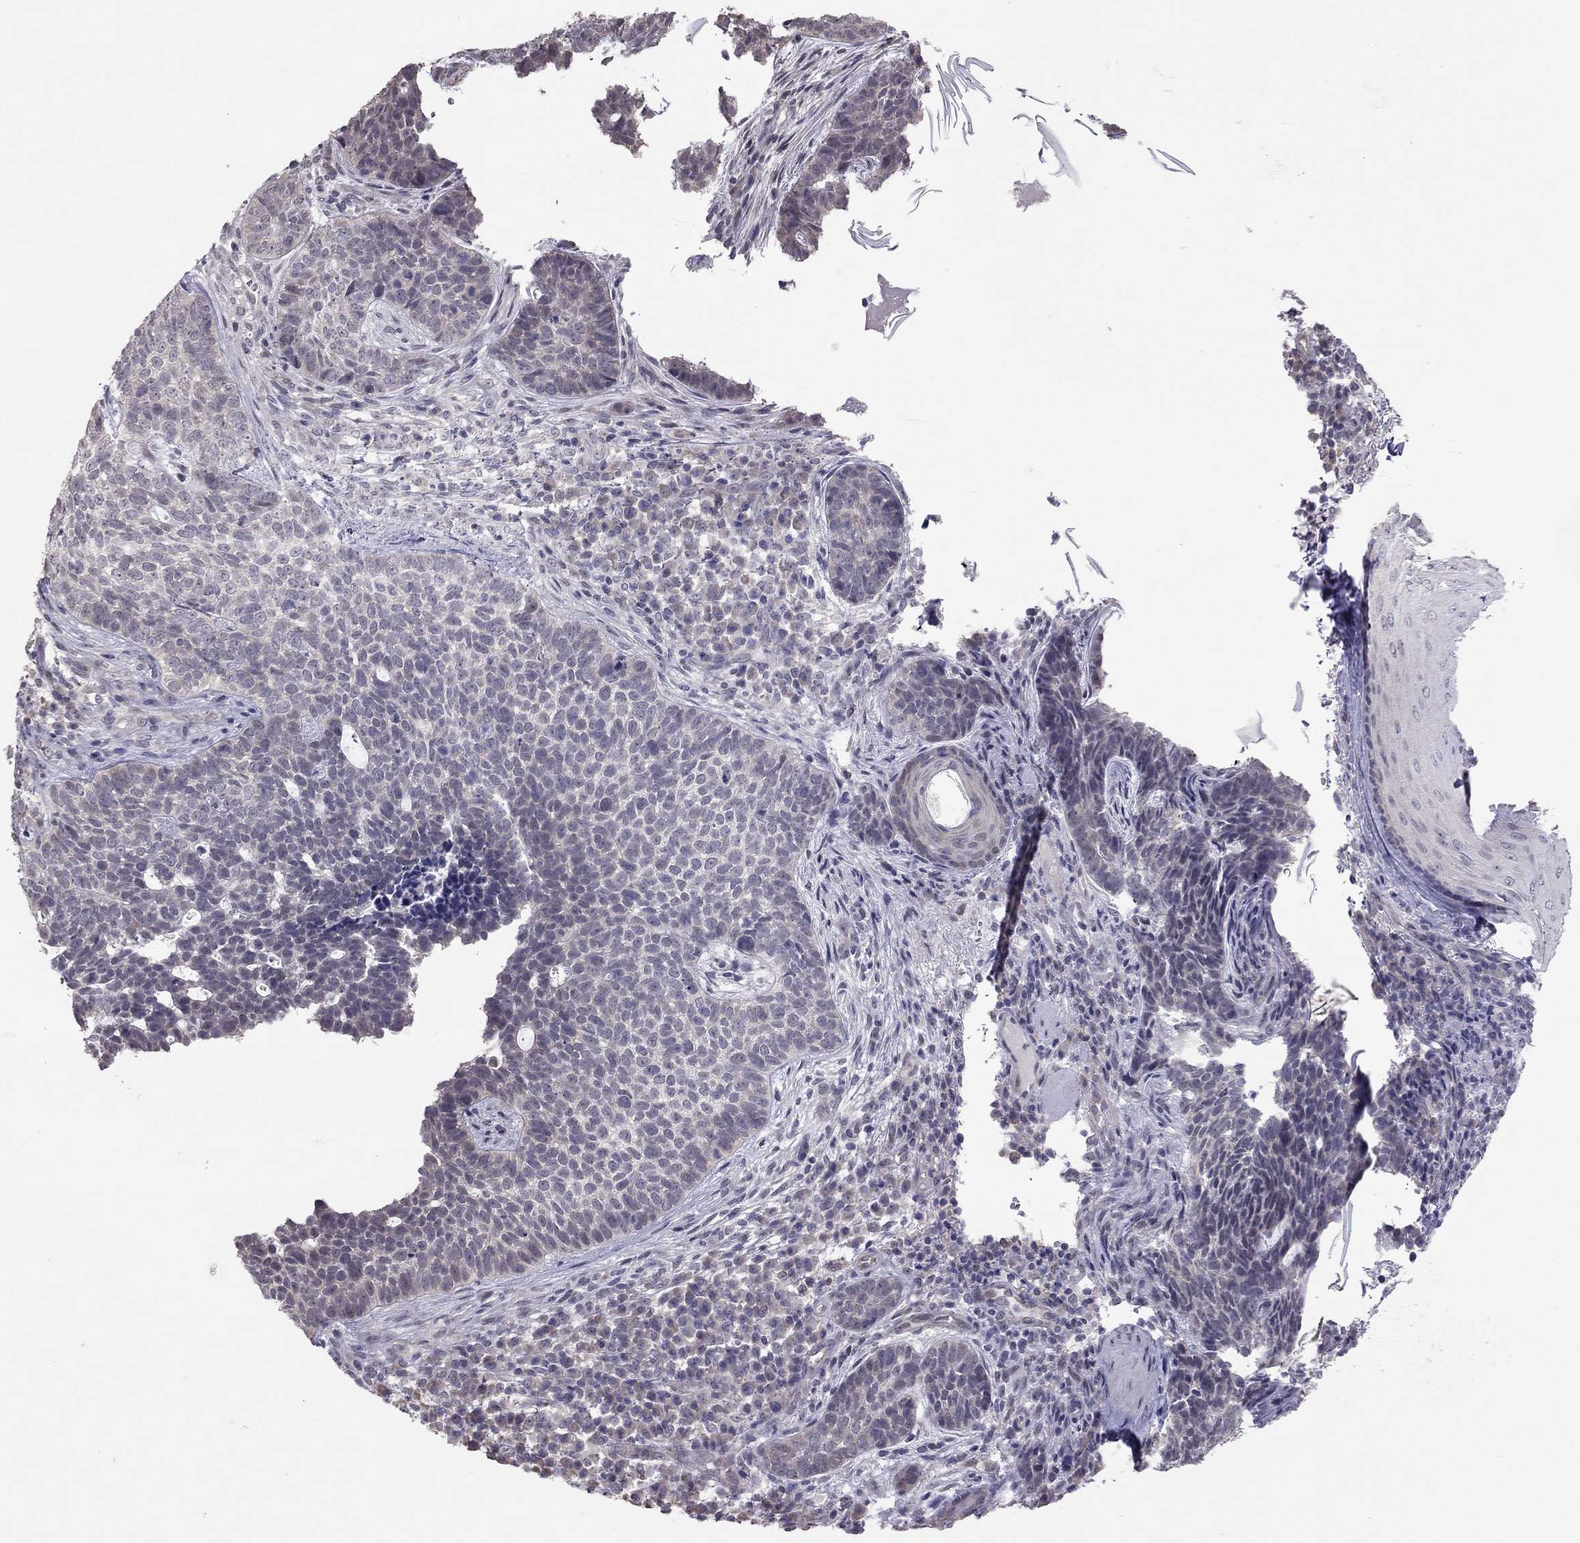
{"staining": {"intensity": "negative", "quantity": "none", "location": "none"}, "tissue": "skin cancer", "cell_type": "Tumor cells", "image_type": "cancer", "snomed": [{"axis": "morphology", "description": "Basal cell carcinoma"}, {"axis": "topography", "description": "Skin"}], "caption": "This image is of skin basal cell carcinoma stained with immunohistochemistry (IHC) to label a protein in brown with the nuclei are counter-stained blue. There is no positivity in tumor cells. (Brightfield microscopy of DAB immunohistochemistry (IHC) at high magnification).", "gene": "HSF2BP", "patient": {"sex": "female", "age": 69}}